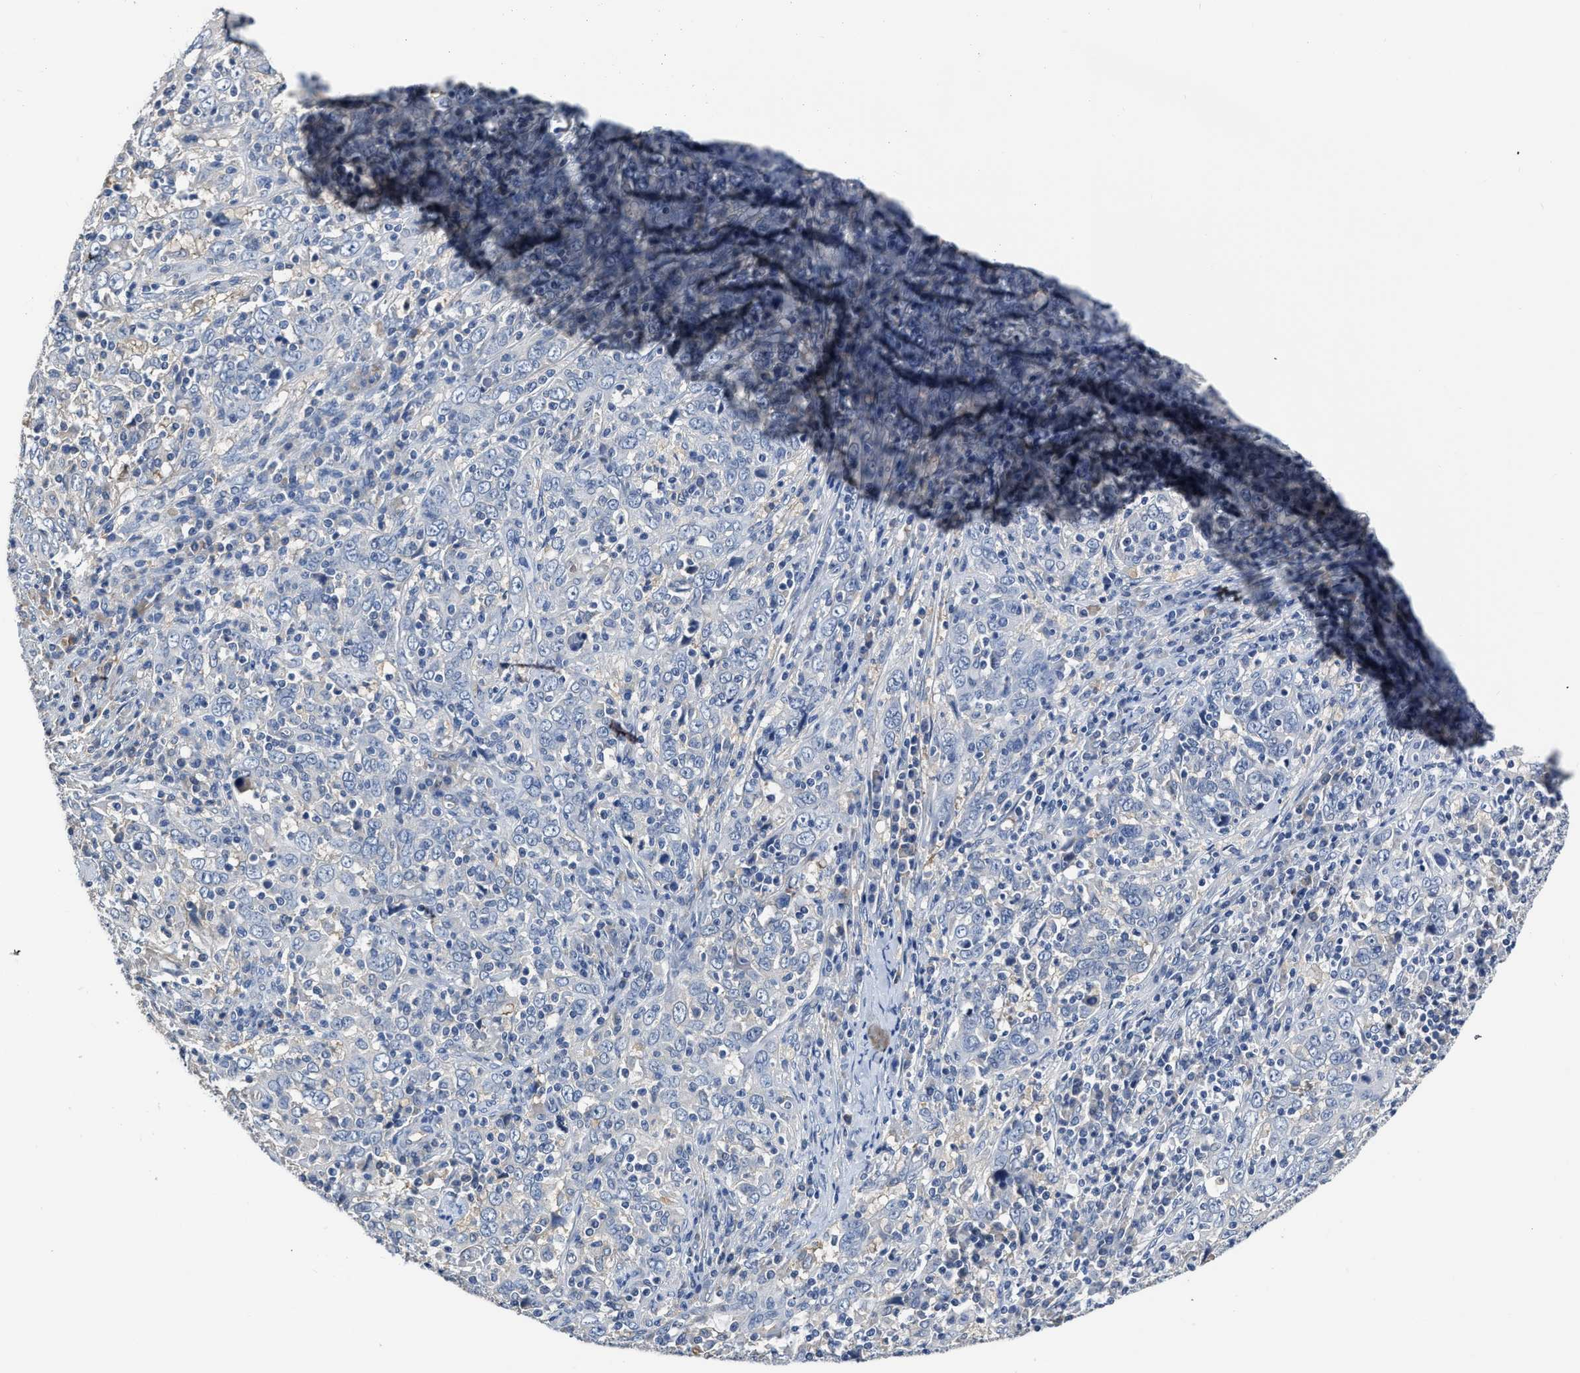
{"staining": {"intensity": "negative", "quantity": "none", "location": "none"}, "tissue": "cervical cancer", "cell_type": "Tumor cells", "image_type": "cancer", "snomed": [{"axis": "morphology", "description": "Squamous cell carcinoma, NOS"}, {"axis": "topography", "description": "Cervix"}], "caption": "Squamous cell carcinoma (cervical) was stained to show a protein in brown. There is no significant positivity in tumor cells.", "gene": "C22orf42", "patient": {"sex": "female", "age": 46}}